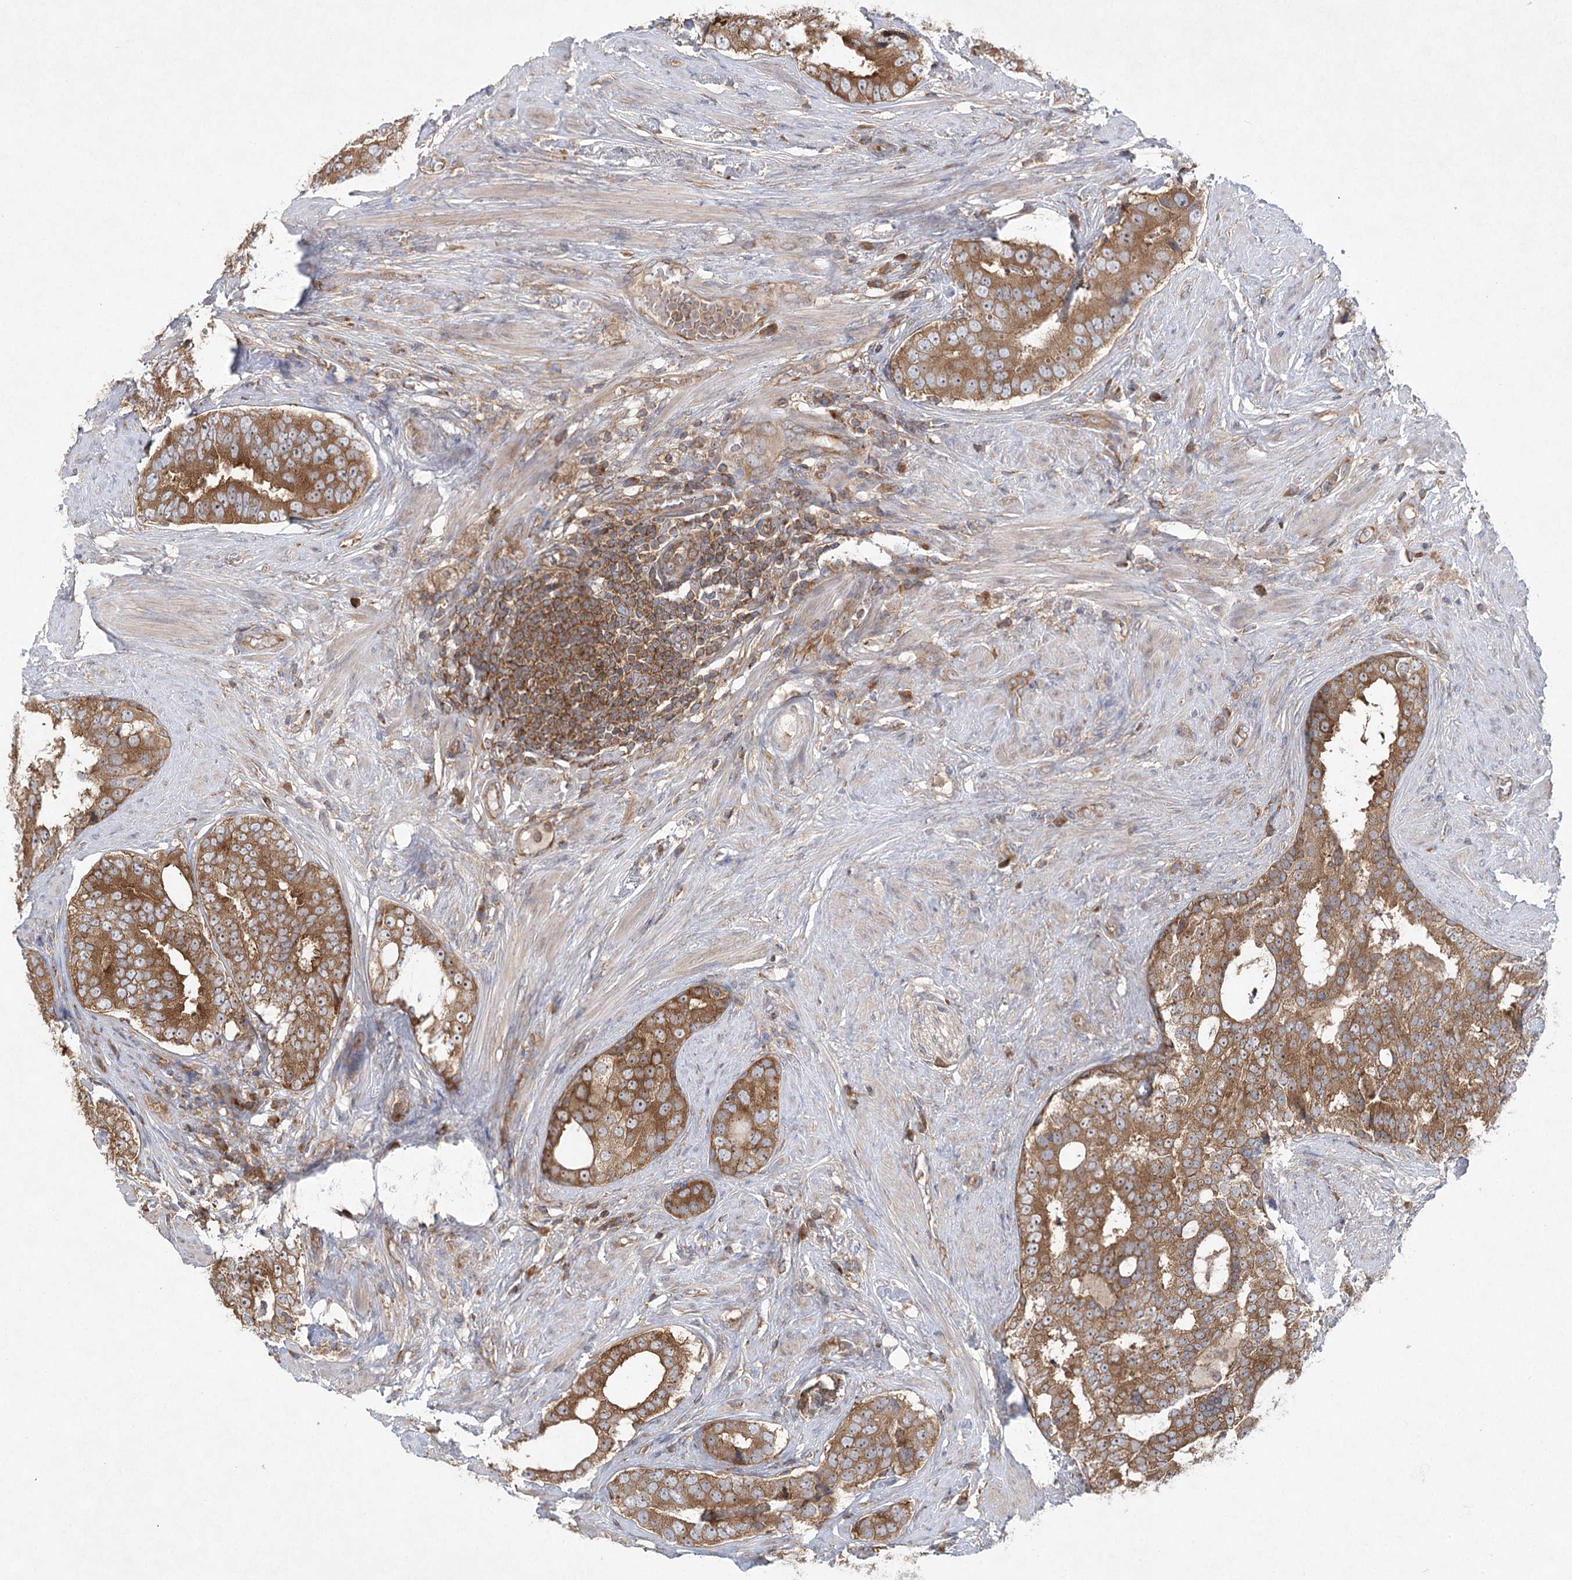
{"staining": {"intensity": "moderate", "quantity": ">75%", "location": "cytoplasmic/membranous"}, "tissue": "prostate cancer", "cell_type": "Tumor cells", "image_type": "cancer", "snomed": [{"axis": "morphology", "description": "Adenocarcinoma, High grade"}, {"axis": "topography", "description": "Prostate"}], "caption": "Prostate cancer (high-grade adenocarcinoma) stained for a protein reveals moderate cytoplasmic/membranous positivity in tumor cells.", "gene": "EIF3A", "patient": {"sex": "male", "age": 56}}